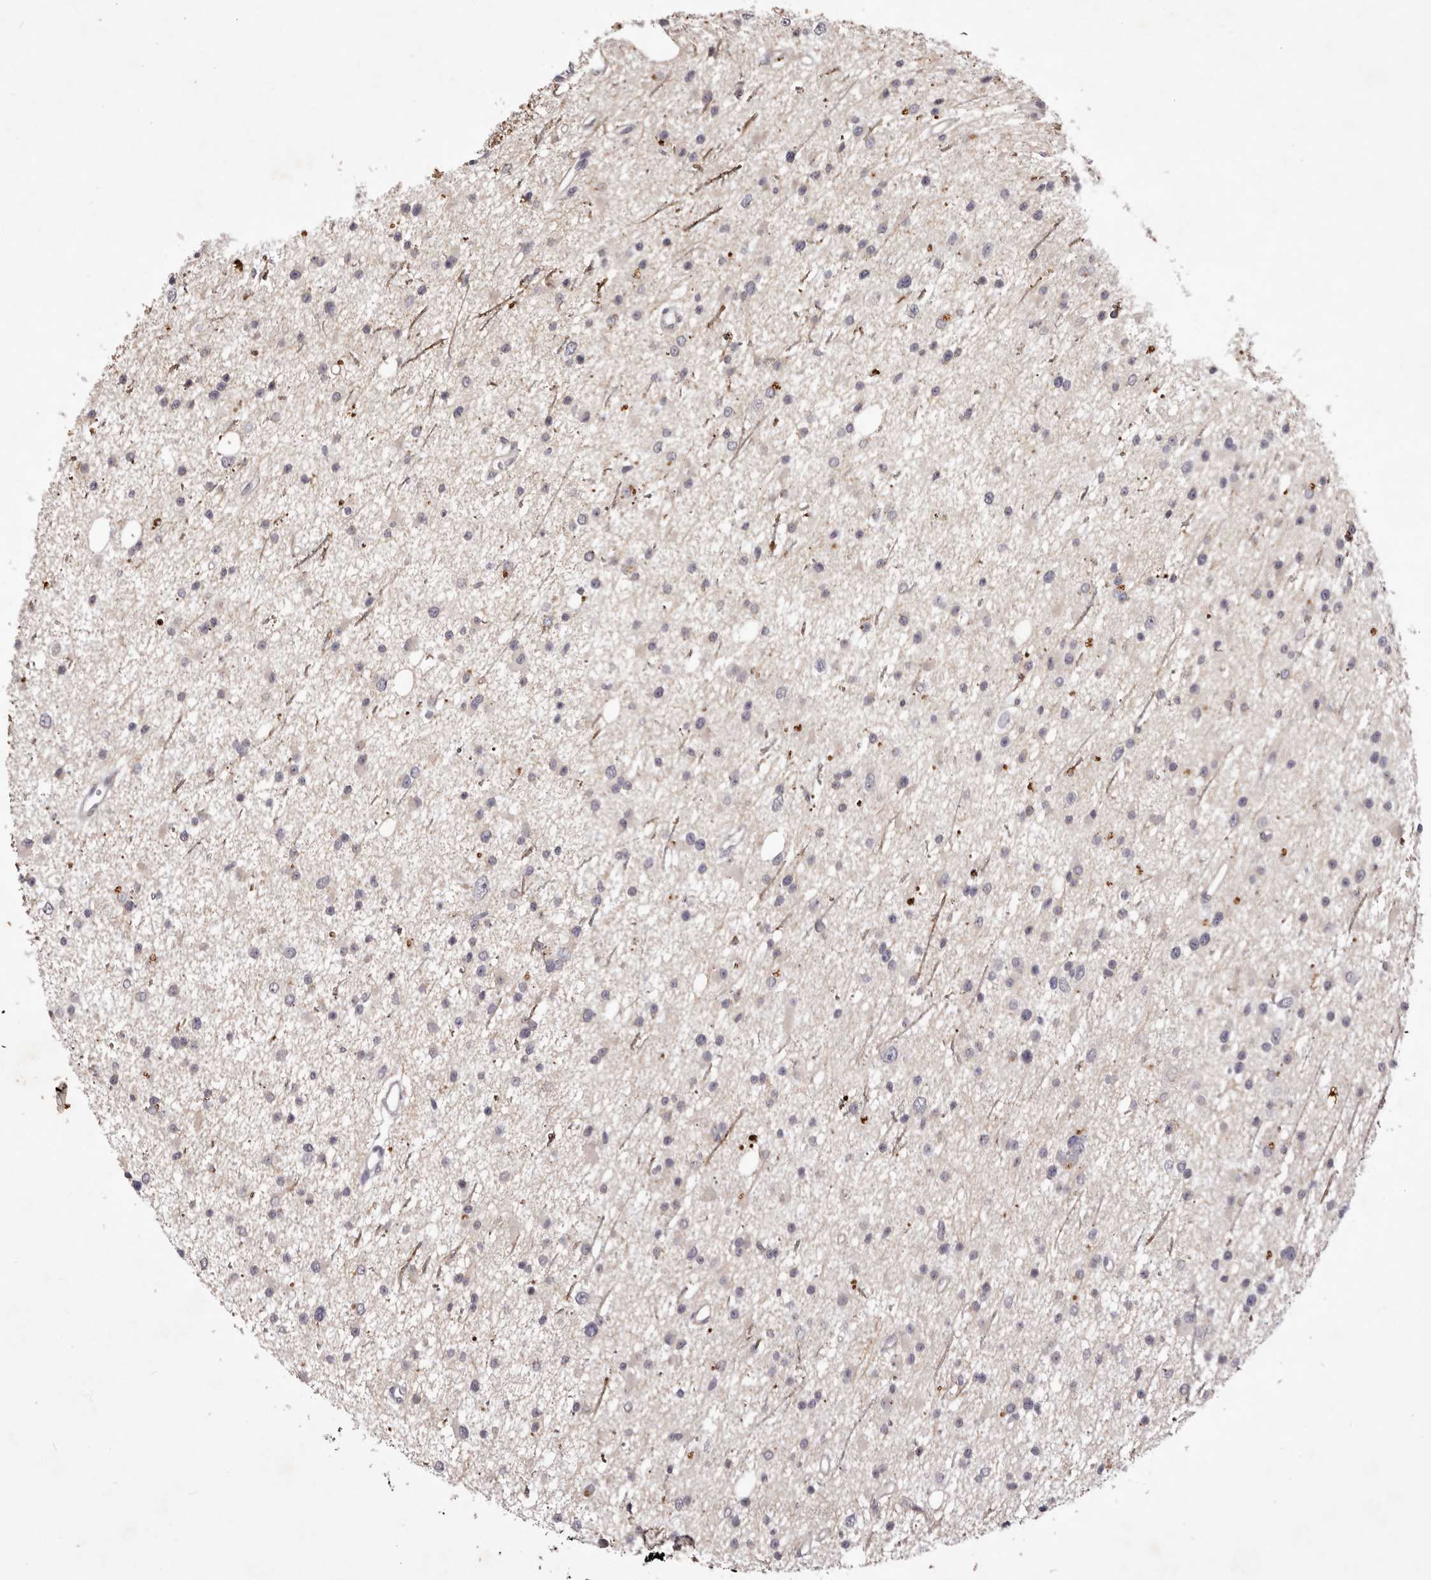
{"staining": {"intensity": "negative", "quantity": "none", "location": "none"}, "tissue": "glioma", "cell_type": "Tumor cells", "image_type": "cancer", "snomed": [{"axis": "morphology", "description": "Glioma, malignant, Low grade"}, {"axis": "topography", "description": "Cerebral cortex"}], "caption": "Low-grade glioma (malignant) was stained to show a protein in brown. There is no significant staining in tumor cells.", "gene": "GARNL3", "patient": {"sex": "female", "age": 39}}